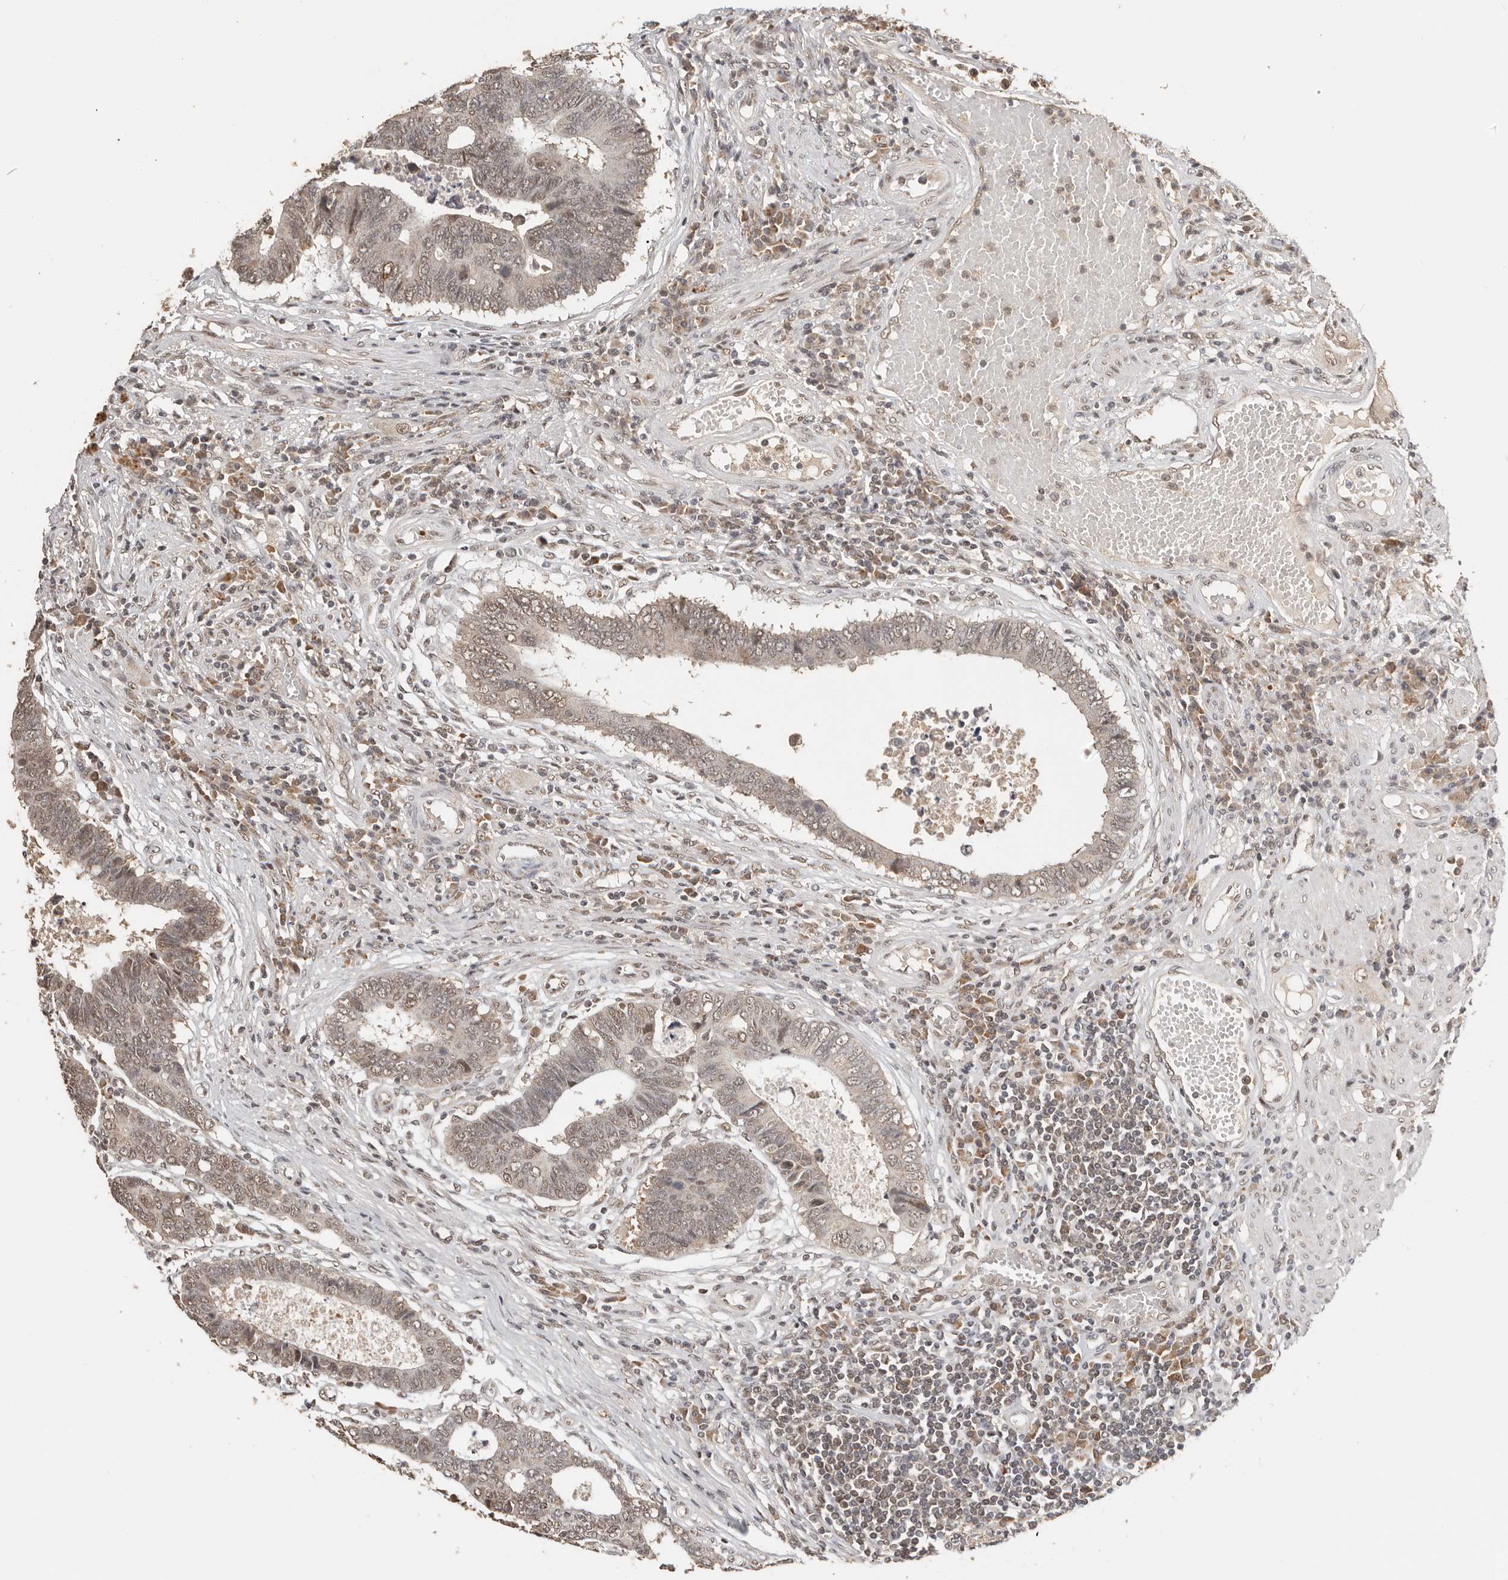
{"staining": {"intensity": "weak", "quantity": "<25%", "location": "cytoplasmic/membranous,nuclear"}, "tissue": "colorectal cancer", "cell_type": "Tumor cells", "image_type": "cancer", "snomed": [{"axis": "morphology", "description": "Adenocarcinoma, NOS"}, {"axis": "topography", "description": "Rectum"}], "caption": "Immunohistochemistry (IHC) histopathology image of neoplastic tissue: colorectal cancer (adenocarcinoma) stained with DAB (3,3'-diaminobenzidine) reveals no significant protein staining in tumor cells.", "gene": "SEC14L1", "patient": {"sex": "male", "age": 84}}